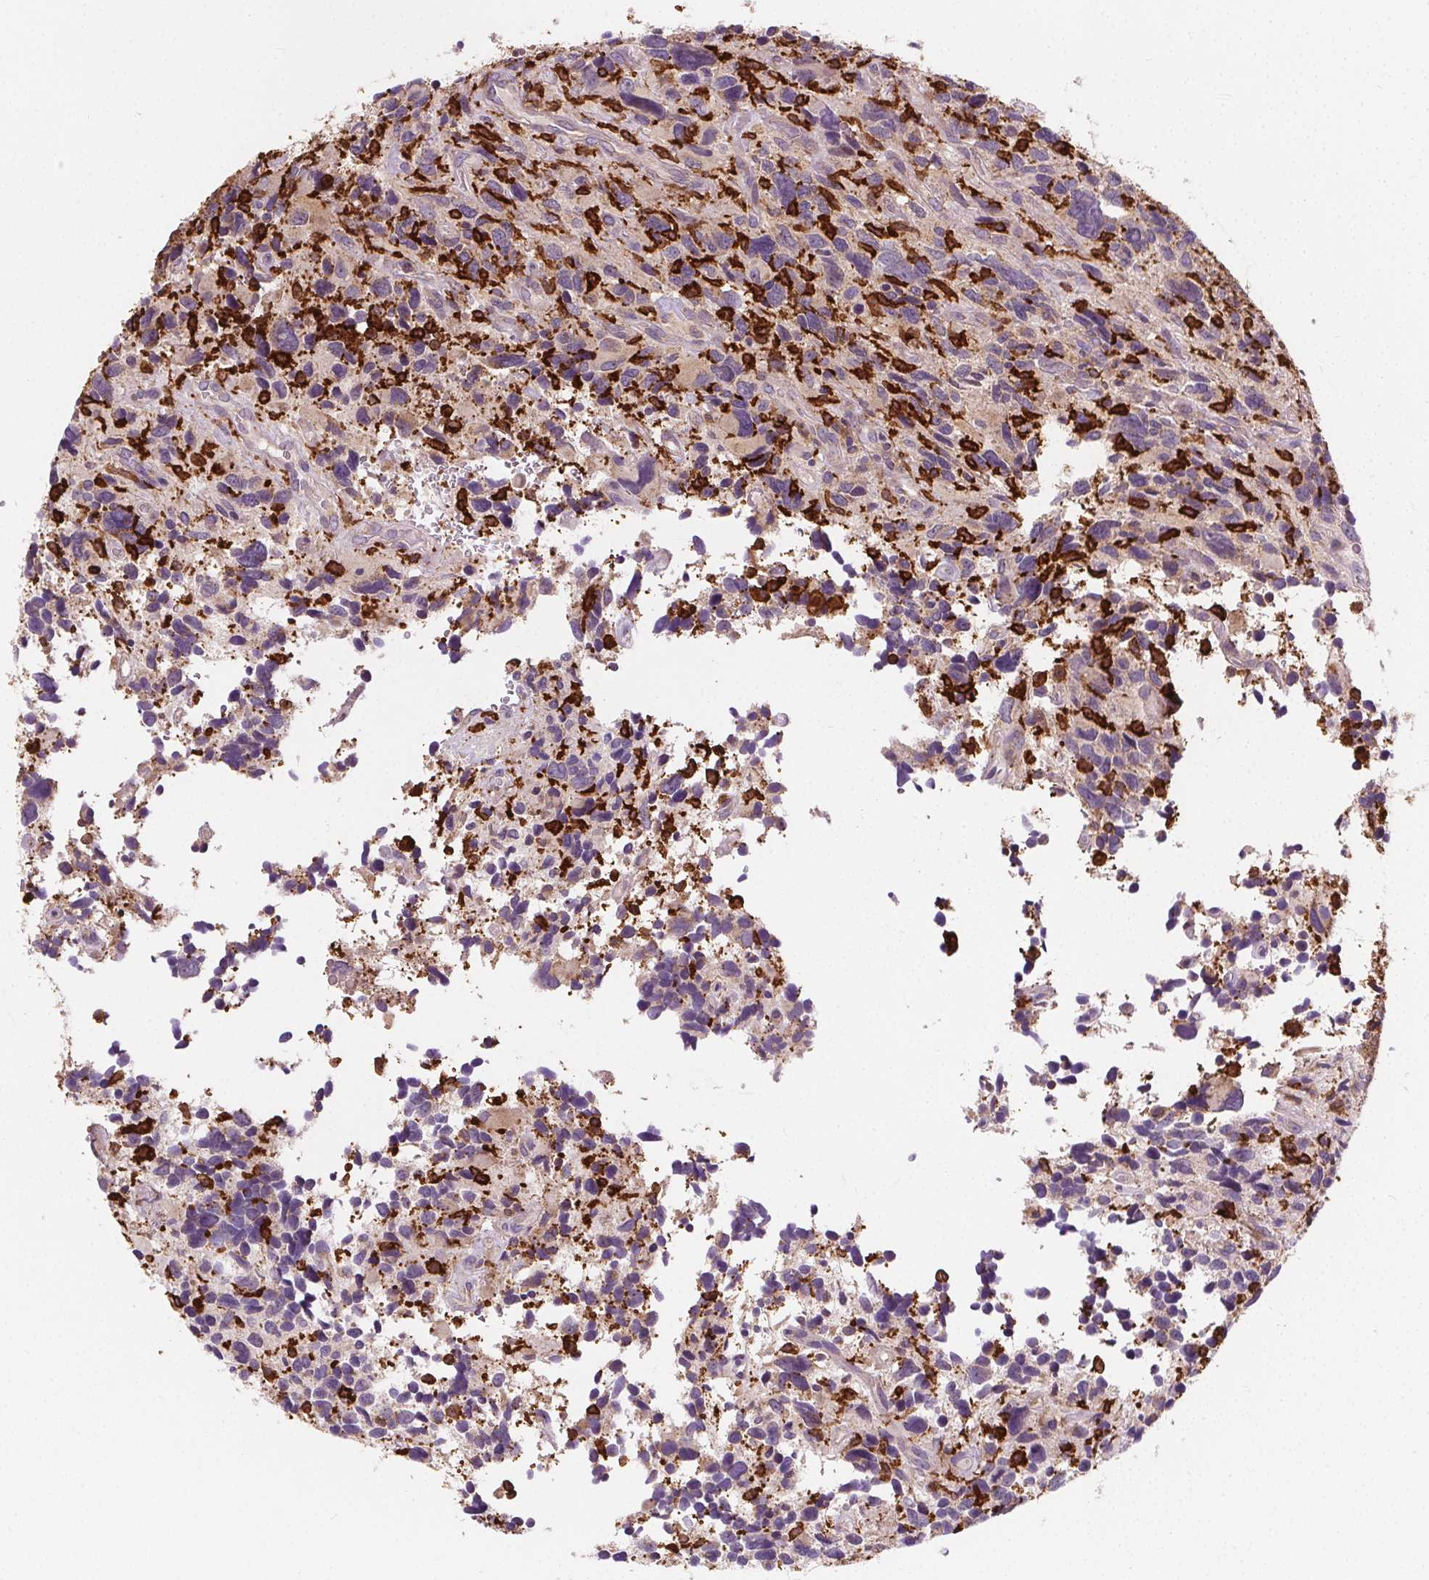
{"staining": {"intensity": "negative", "quantity": "none", "location": "none"}, "tissue": "glioma", "cell_type": "Tumor cells", "image_type": "cancer", "snomed": [{"axis": "morphology", "description": "Glioma, malignant, High grade"}, {"axis": "topography", "description": "Brain"}], "caption": "A high-resolution histopathology image shows immunohistochemistry staining of malignant glioma (high-grade), which demonstrates no significant expression in tumor cells. Nuclei are stained in blue.", "gene": "RAB20", "patient": {"sex": "male", "age": 46}}